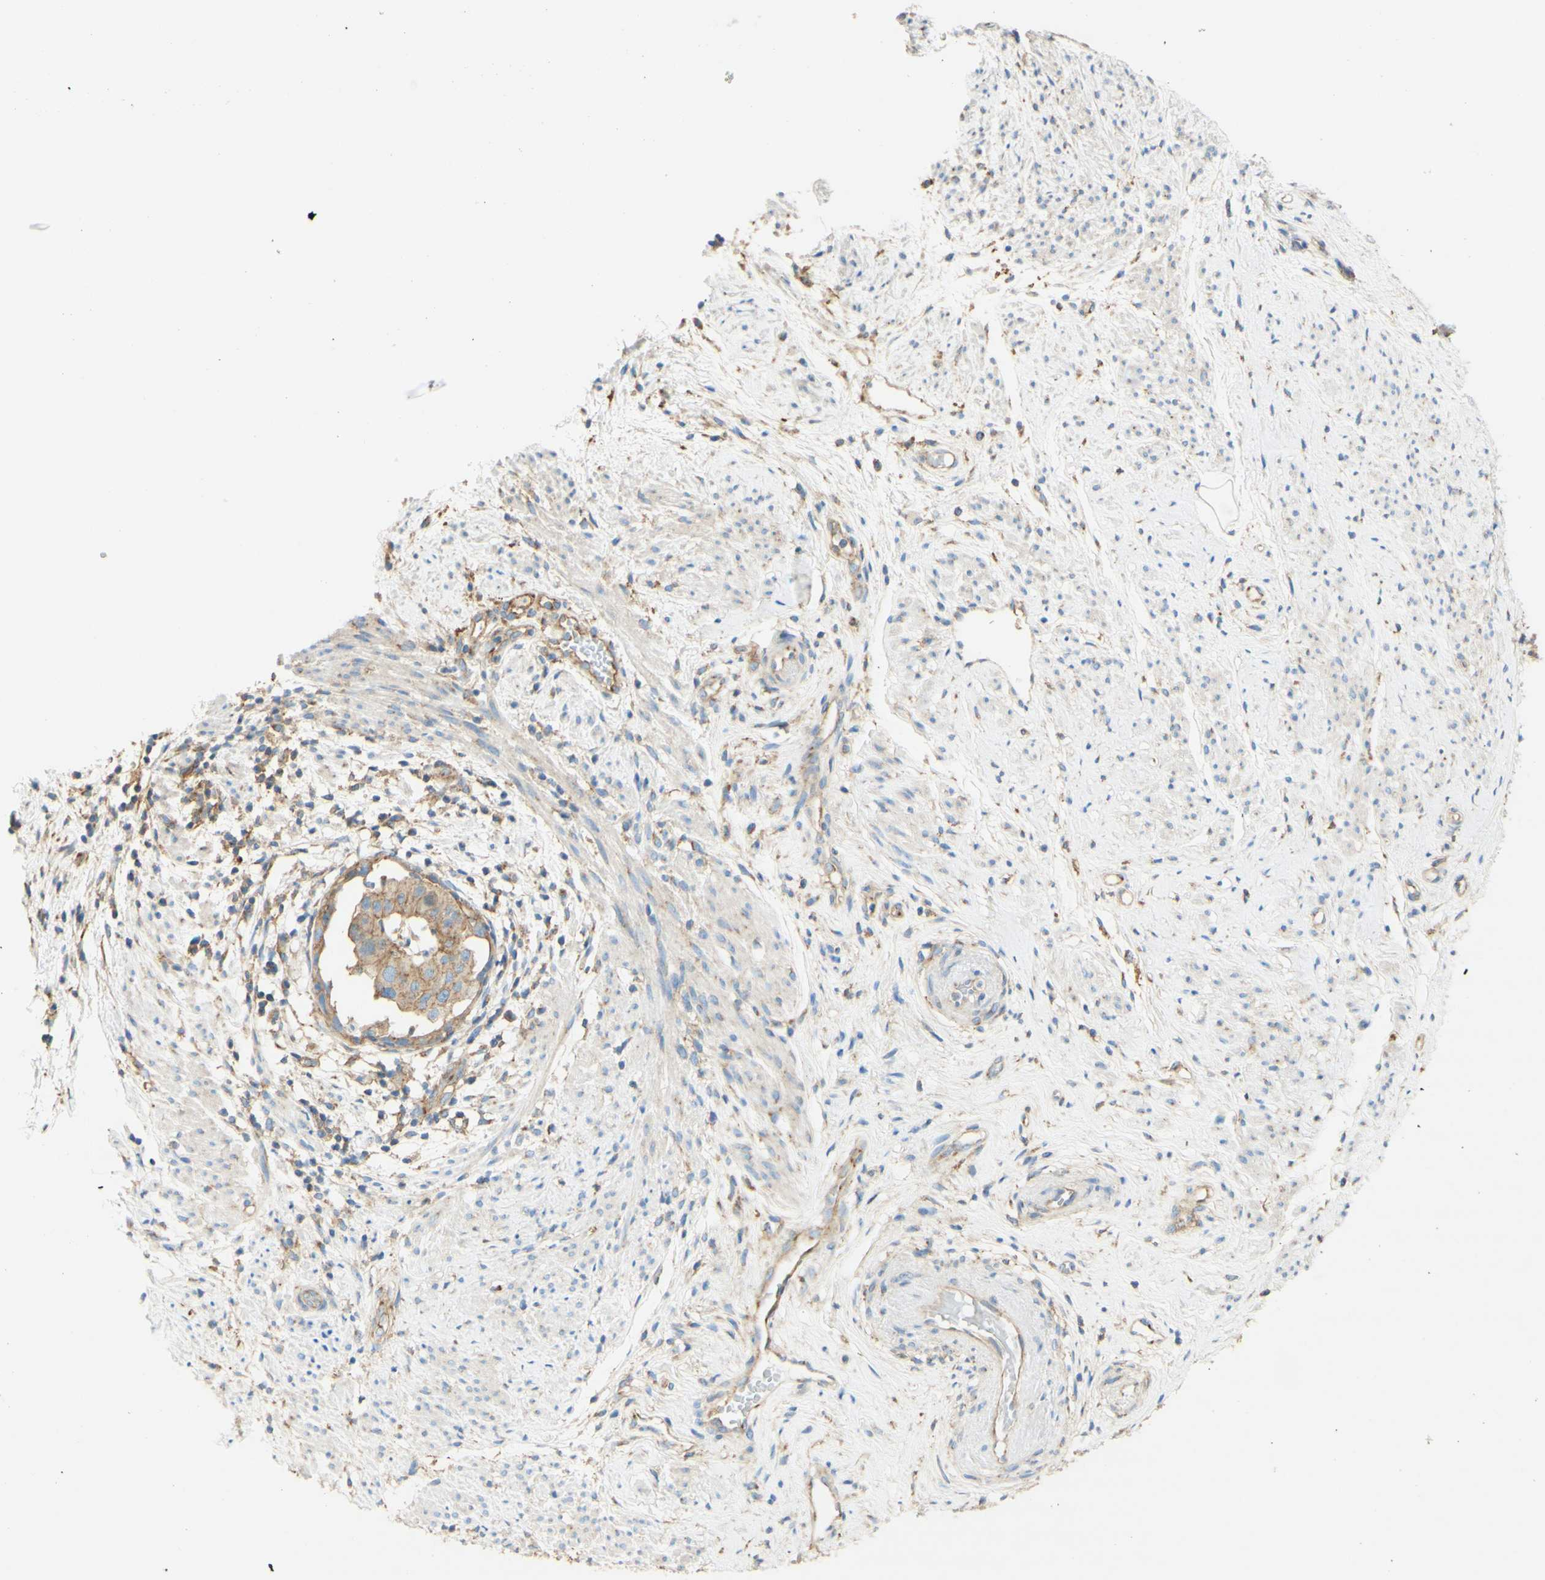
{"staining": {"intensity": "weak", "quantity": ">75%", "location": "cytoplasmic/membranous"}, "tissue": "endometrial cancer", "cell_type": "Tumor cells", "image_type": "cancer", "snomed": [{"axis": "morphology", "description": "Adenocarcinoma, NOS"}, {"axis": "topography", "description": "Endometrium"}], "caption": "An image of adenocarcinoma (endometrial) stained for a protein reveals weak cytoplasmic/membranous brown staining in tumor cells.", "gene": "CLTC", "patient": {"sex": "female", "age": 85}}